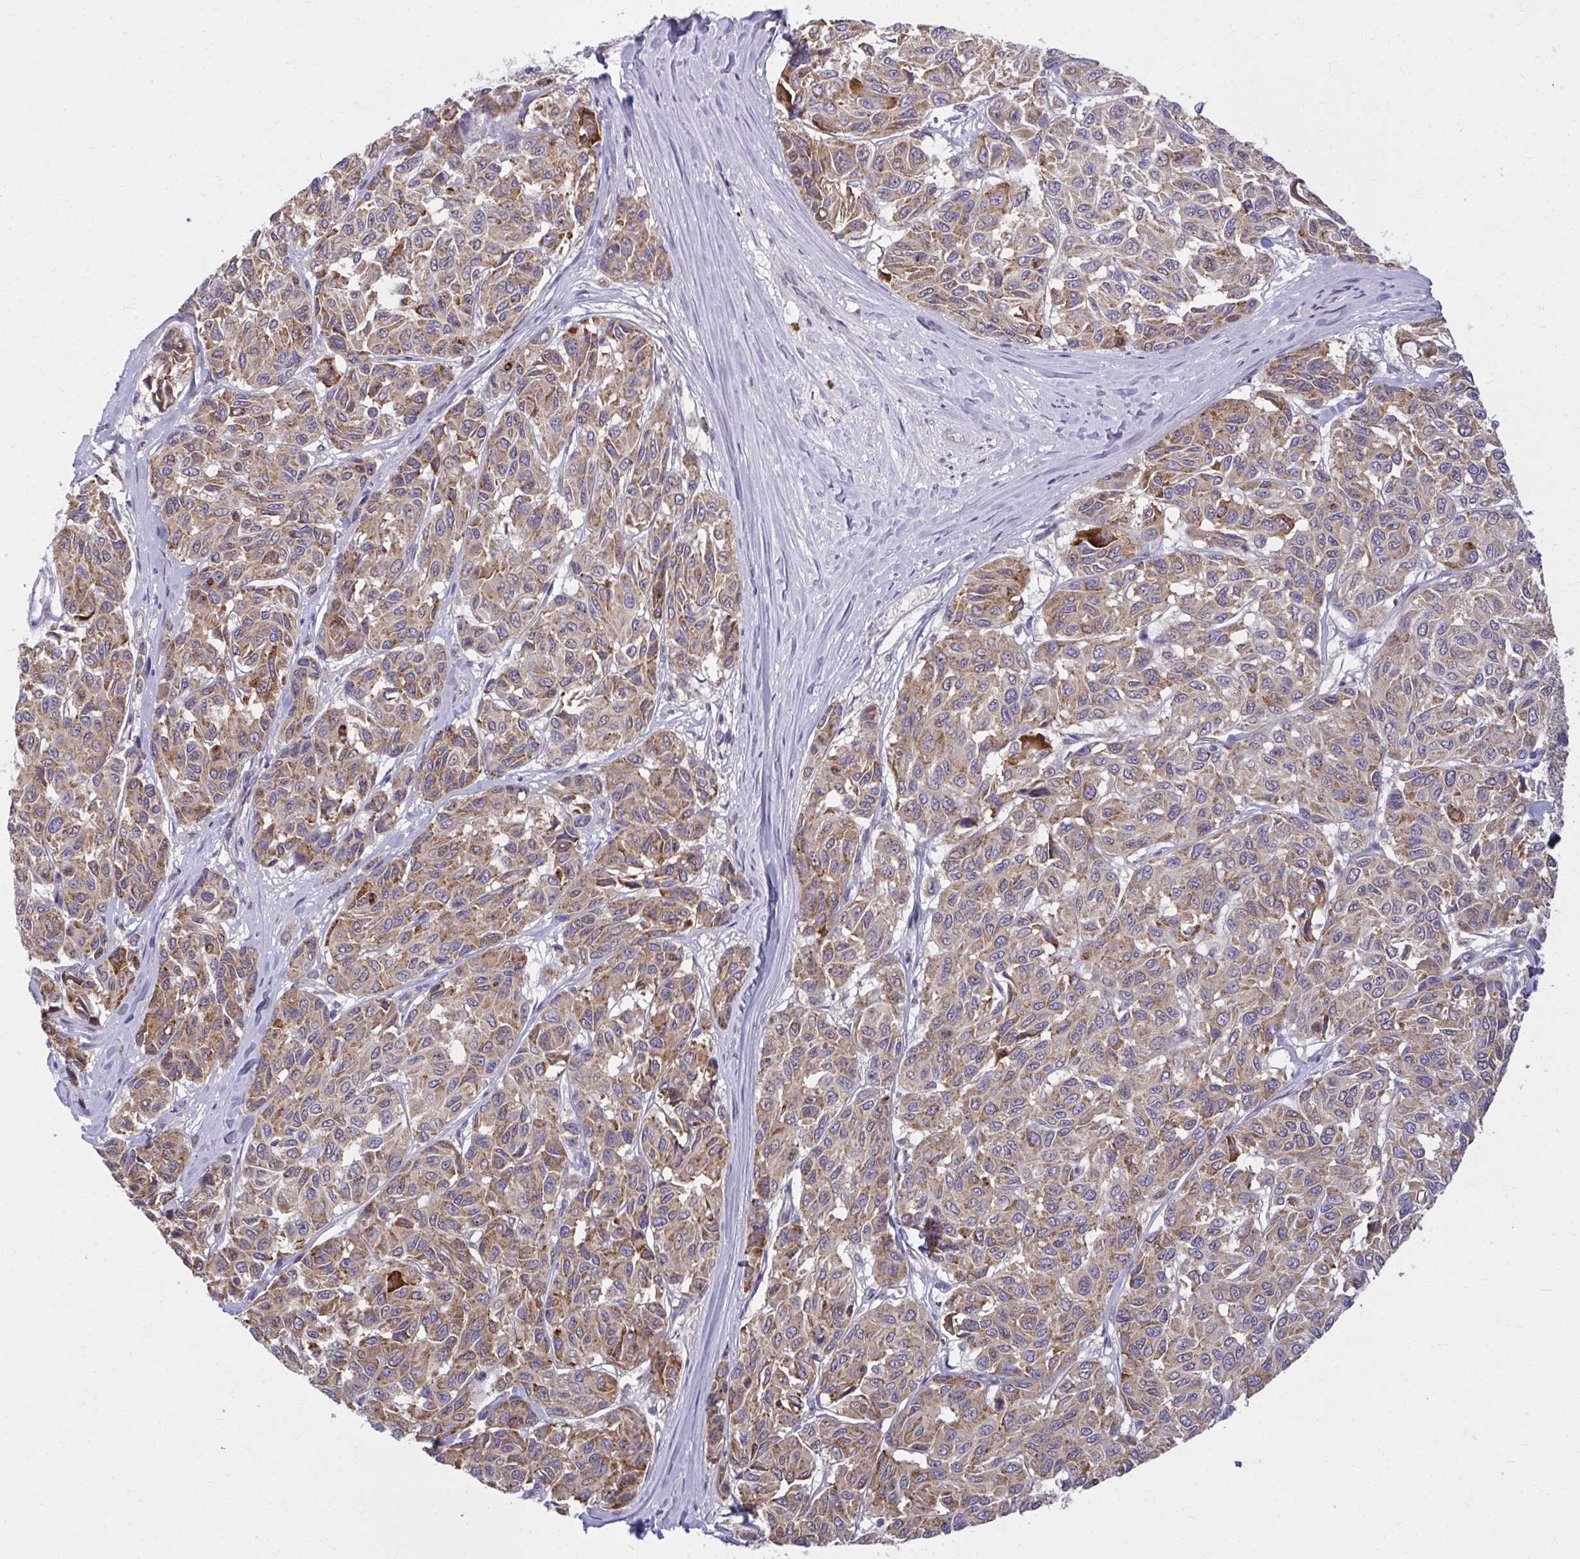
{"staining": {"intensity": "moderate", "quantity": "25%-75%", "location": "cytoplasmic/membranous"}, "tissue": "melanoma", "cell_type": "Tumor cells", "image_type": "cancer", "snomed": [{"axis": "morphology", "description": "Malignant melanoma, NOS"}, {"axis": "topography", "description": "Skin"}], "caption": "Immunohistochemical staining of human malignant melanoma shows moderate cytoplasmic/membranous protein expression in approximately 25%-75% of tumor cells.", "gene": "CEMP1", "patient": {"sex": "female", "age": 66}}